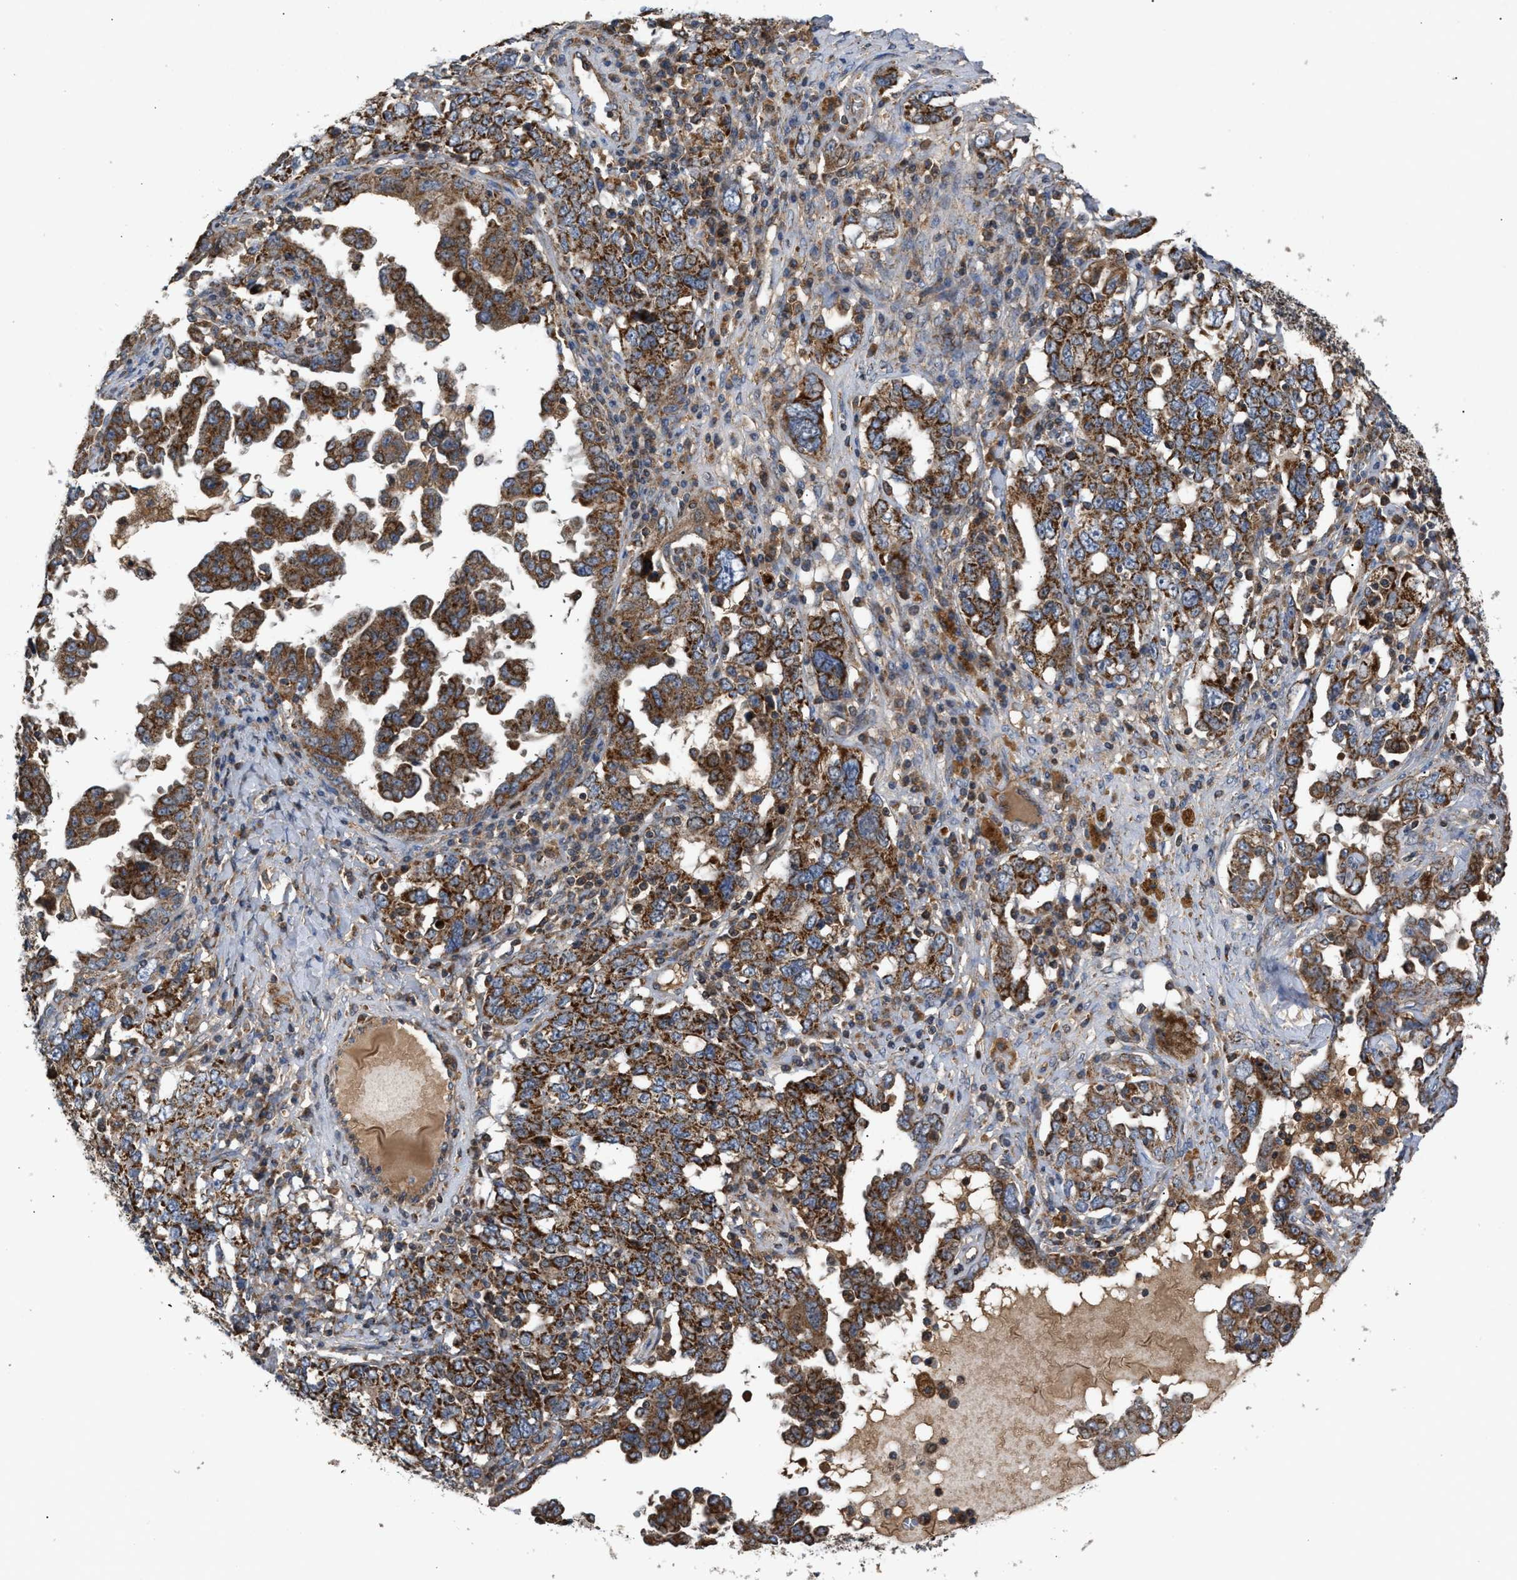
{"staining": {"intensity": "strong", "quantity": ">75%", "location": "cytoplasmic/membranous"}, "tissue": "ovarian cancer", "cell_type": "Tumor cells", "image_type": "cancer", "snomed": [{"axis": "morphology", "description": "Carcinoma, endometroid"}, {"axis": "topography", "description": "Ovary"}], "caption": "Protein expression analysis of ovarian endometroid carcinoma demonstrates strong cytoplasmic/membranous staining in about >75% of tumor cells. The protein is stained brown, and the nuclei are stained in blue (DAB (3,3'-diaminobenzidine) IHC with brightfield microscopy, high magnification).", "gene": "TACO1", "patient": {"sex": "female", "age": 62}}